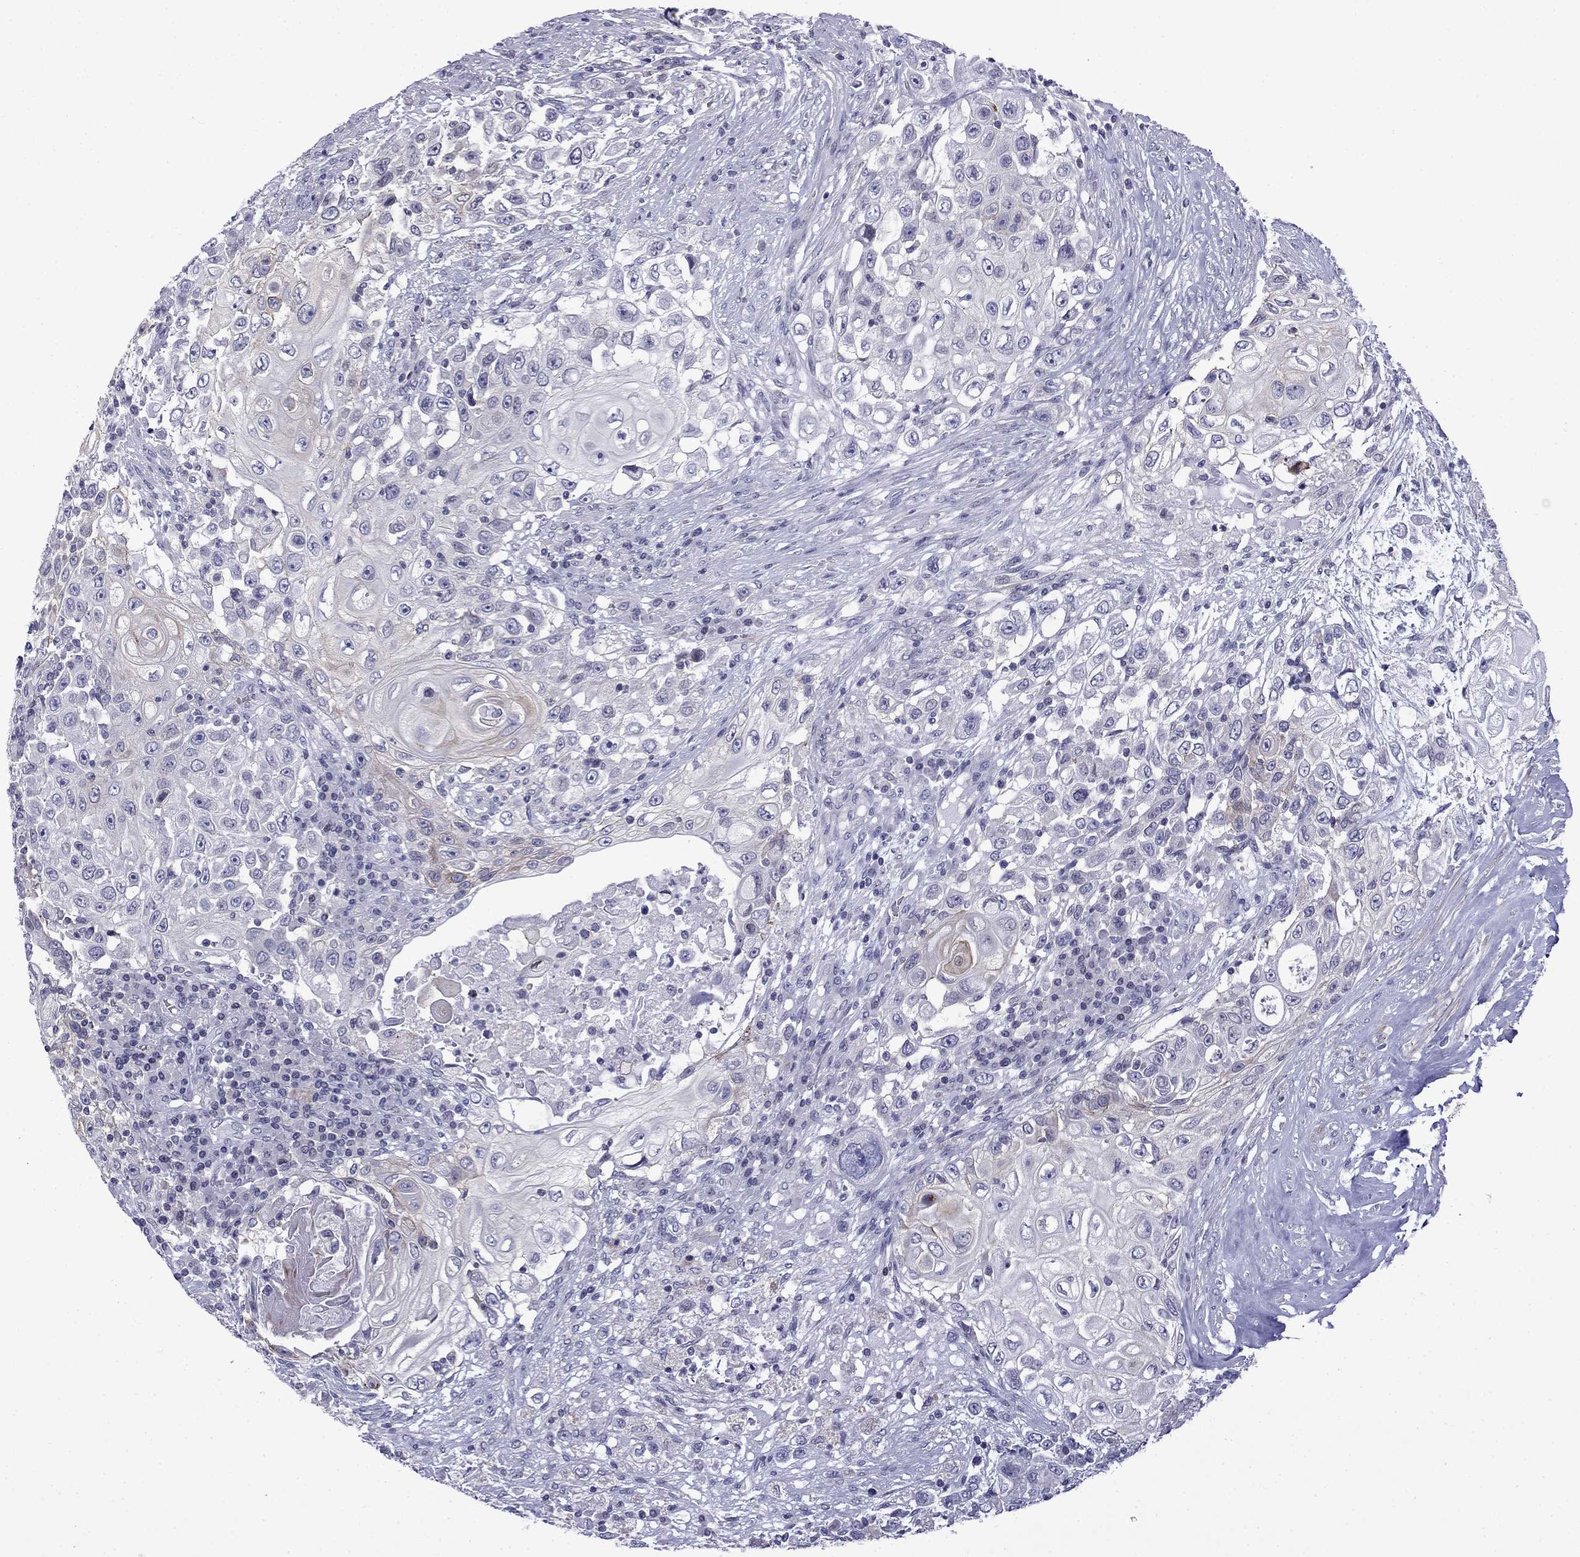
{"staining": {"intensity": "negative", "quantity": "none", "location": "none"}, "tissue": "urothelial cancer", "cell_type": "Tumor cells", "image_type": "cancer", "snomed": [{"axis": "morphology", "description": "Urothelial carcinoma, High grade"}, {"axis": "topography", "description": "Urinary bladder"}], "caption": "Immunohistochemistry (IHC) image of neoplastic tissue: human urothelial cancer stained with DAB (3,3'-diaminobenzidine) displays no significant protein expression in tumor cells. (Brightfield microscopy of DAB immunohistochemistry at high magnification).", "gene": "PRR18", "patient": {"sex": "female", "age": 56}}